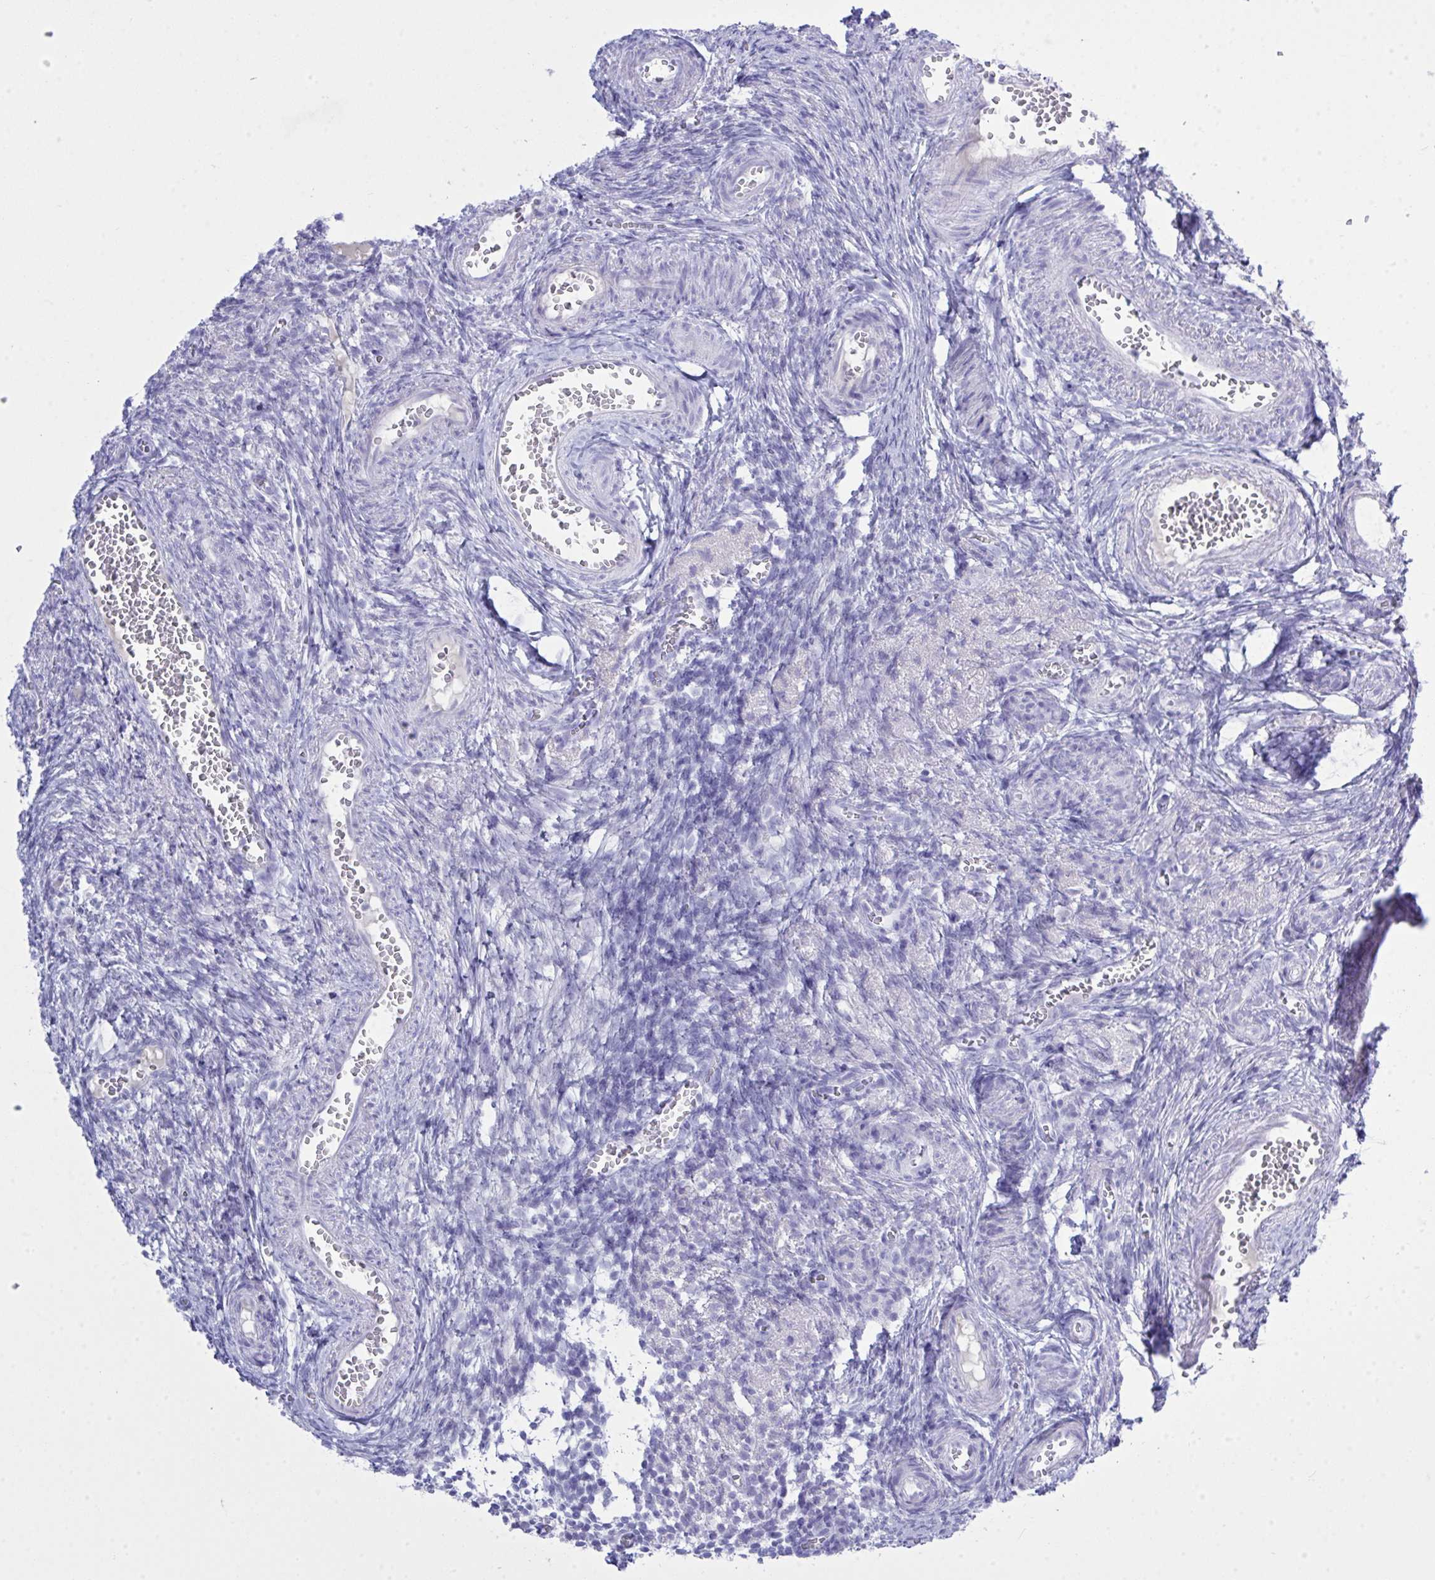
{"staining": {"intensity": "negative", "quantity": "none", "location": "none"}, "tissue": "ovary", "cell_type": "Ovarian stroma cells", "image_type": "normal", "snomed": [{"axis": "morphology", "description": "Normal tissue, NOS"}, {"axis": "topography", "description": "Ovary"}], "caption": "Immunohistochemistry (IHC) micrograph of benign human ovary stained for a protein (brown), which shows no staining in ovarian stroma cells. (Brightfield microscopy of DAB (3,3'-diaminobenzidine) IHC at high magnification).", "gene": "GLB1L2", "patient": {"sex": "female", "age": 41}}